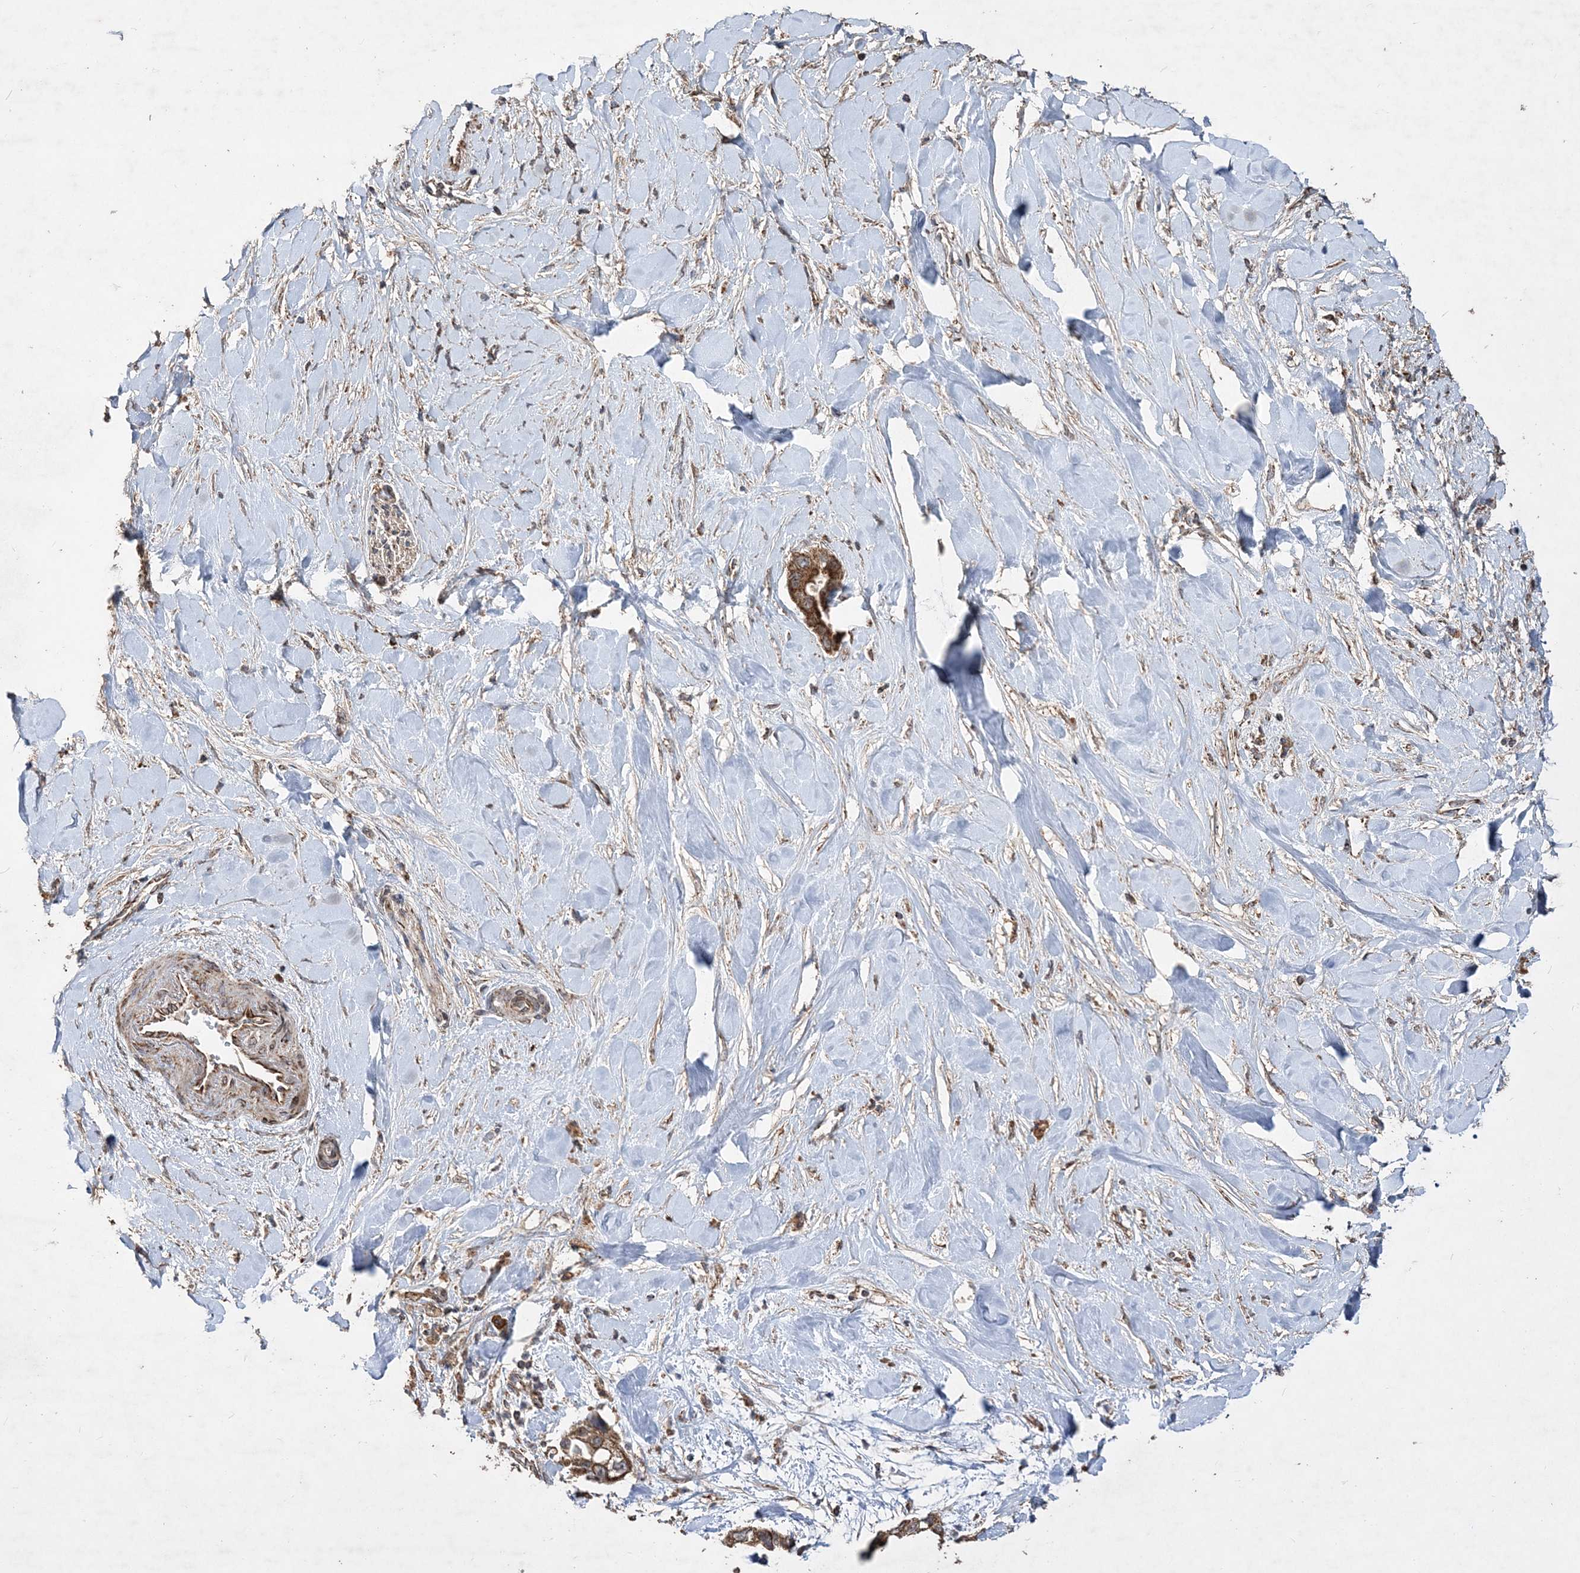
{"staining": {"intensity": "strong", "quantity": ">75%", "location": "cytoplasmic/membranous"}, "tissue": "liver cancer", "cell_type": "Tumor cells", "image_type": "cancer", "snomed": [{"axis": "morphology", "description": "Cholangiocarcinoma"}, {"axis": "topography", "description": "Liver"}], "caption": "About >75% of tumor cells in cholangiocarcinoma (liver) show strong cytoplasmic/membranous protein expression as visualized by brown immunohistochemical staining.", "gene": "POC5", "patient": {"sex": "female", "age": 54}}